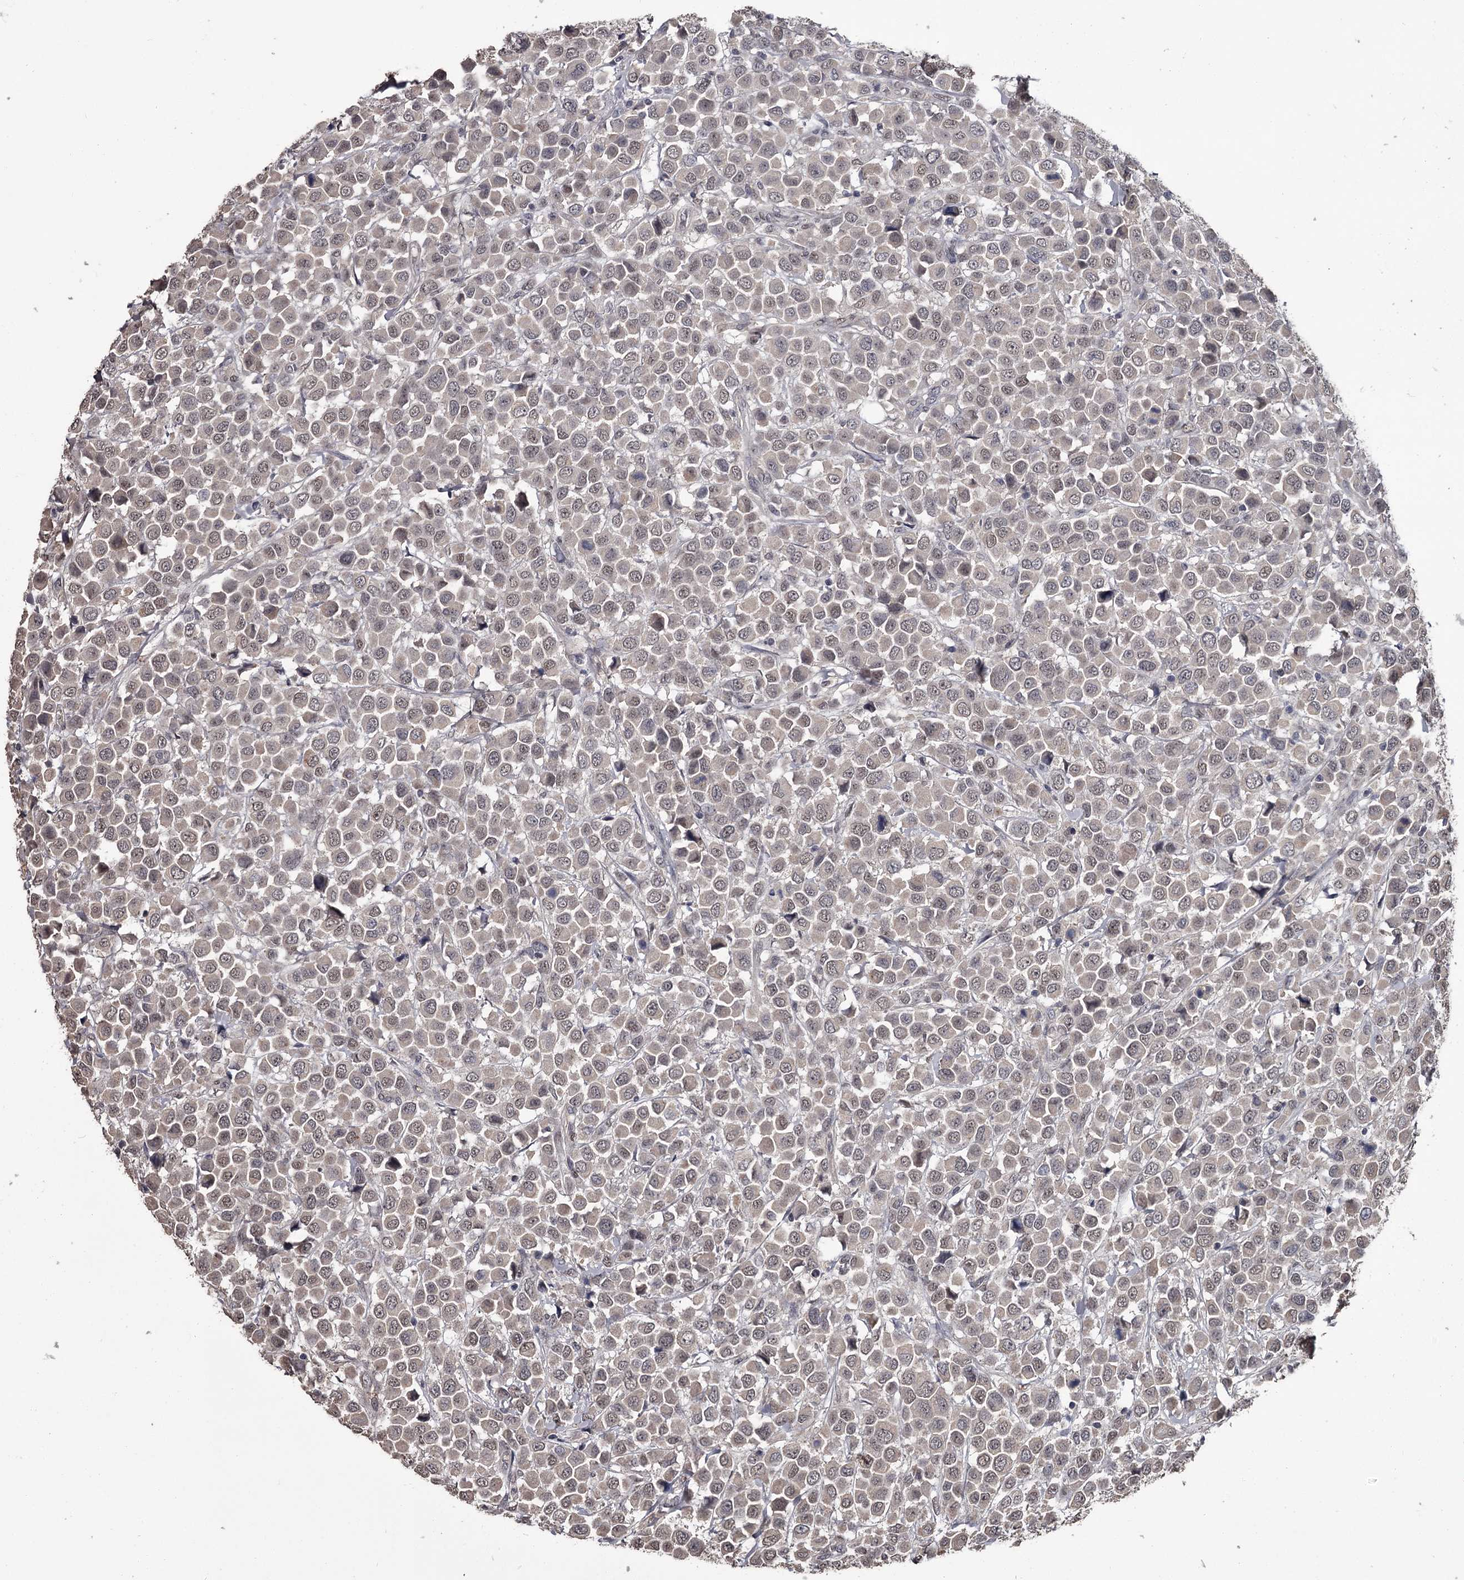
{"staining": {"intensity": "weak", "quantity": "<25%", "location": "nuclear"}, "tissue": "breast cancer", "cell_type": "Tumor cells", "image_type": "cancer", "snomed": [{"axis": "morphology", "description": "Duct carcinoma"}, {"axis": "topography", "description": "Breast"}], "caption": "An immunohistochemistry (IHC) histopathology image of breast intraductal carcinoma is shown. There is no staining in tumor cells of breast intraductal carcinoma.", "gene": "PRPF40B", "patient": {"sex": "female", "age": 61}}